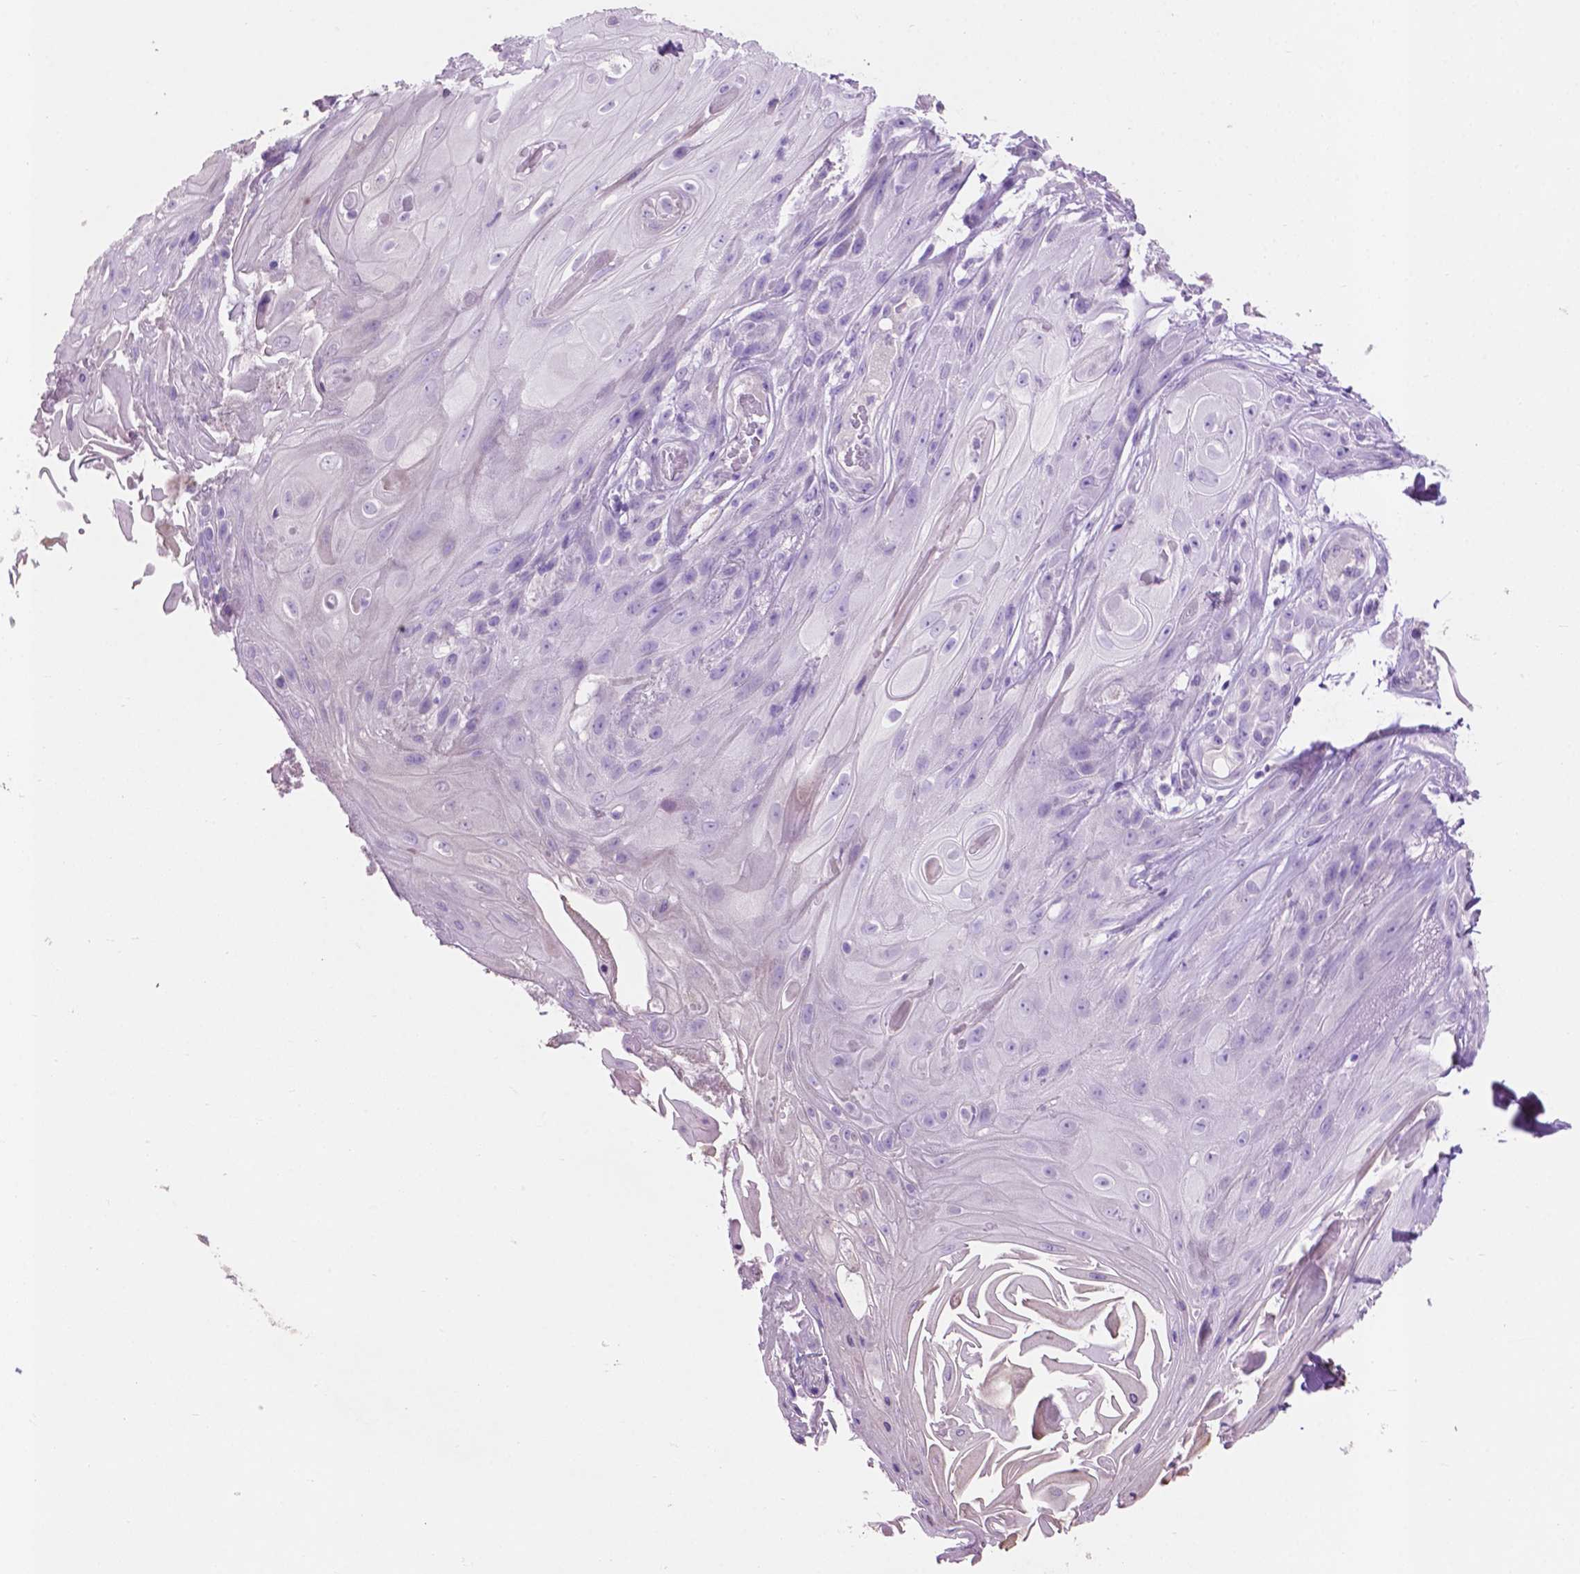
{"staining": {"intensity": "negative", "quantity": "none", "location": "none"}, "tissue": "skin cancer", "cell_type": "Tumor cells", "image_type": "cancer", "snomed": [{"axis": "morphology", "description": "Squamous cell carcinoma, NOS"}, {"axis": "topography", "description": "Skin"}], "caption": "A high-resolution image shows immunohistochemistry staining of skin cancer, which exhibits no significant positivity in tumor cells.", "gene": "CLDN17", "patient": {"sex": "male", "age": 62}}